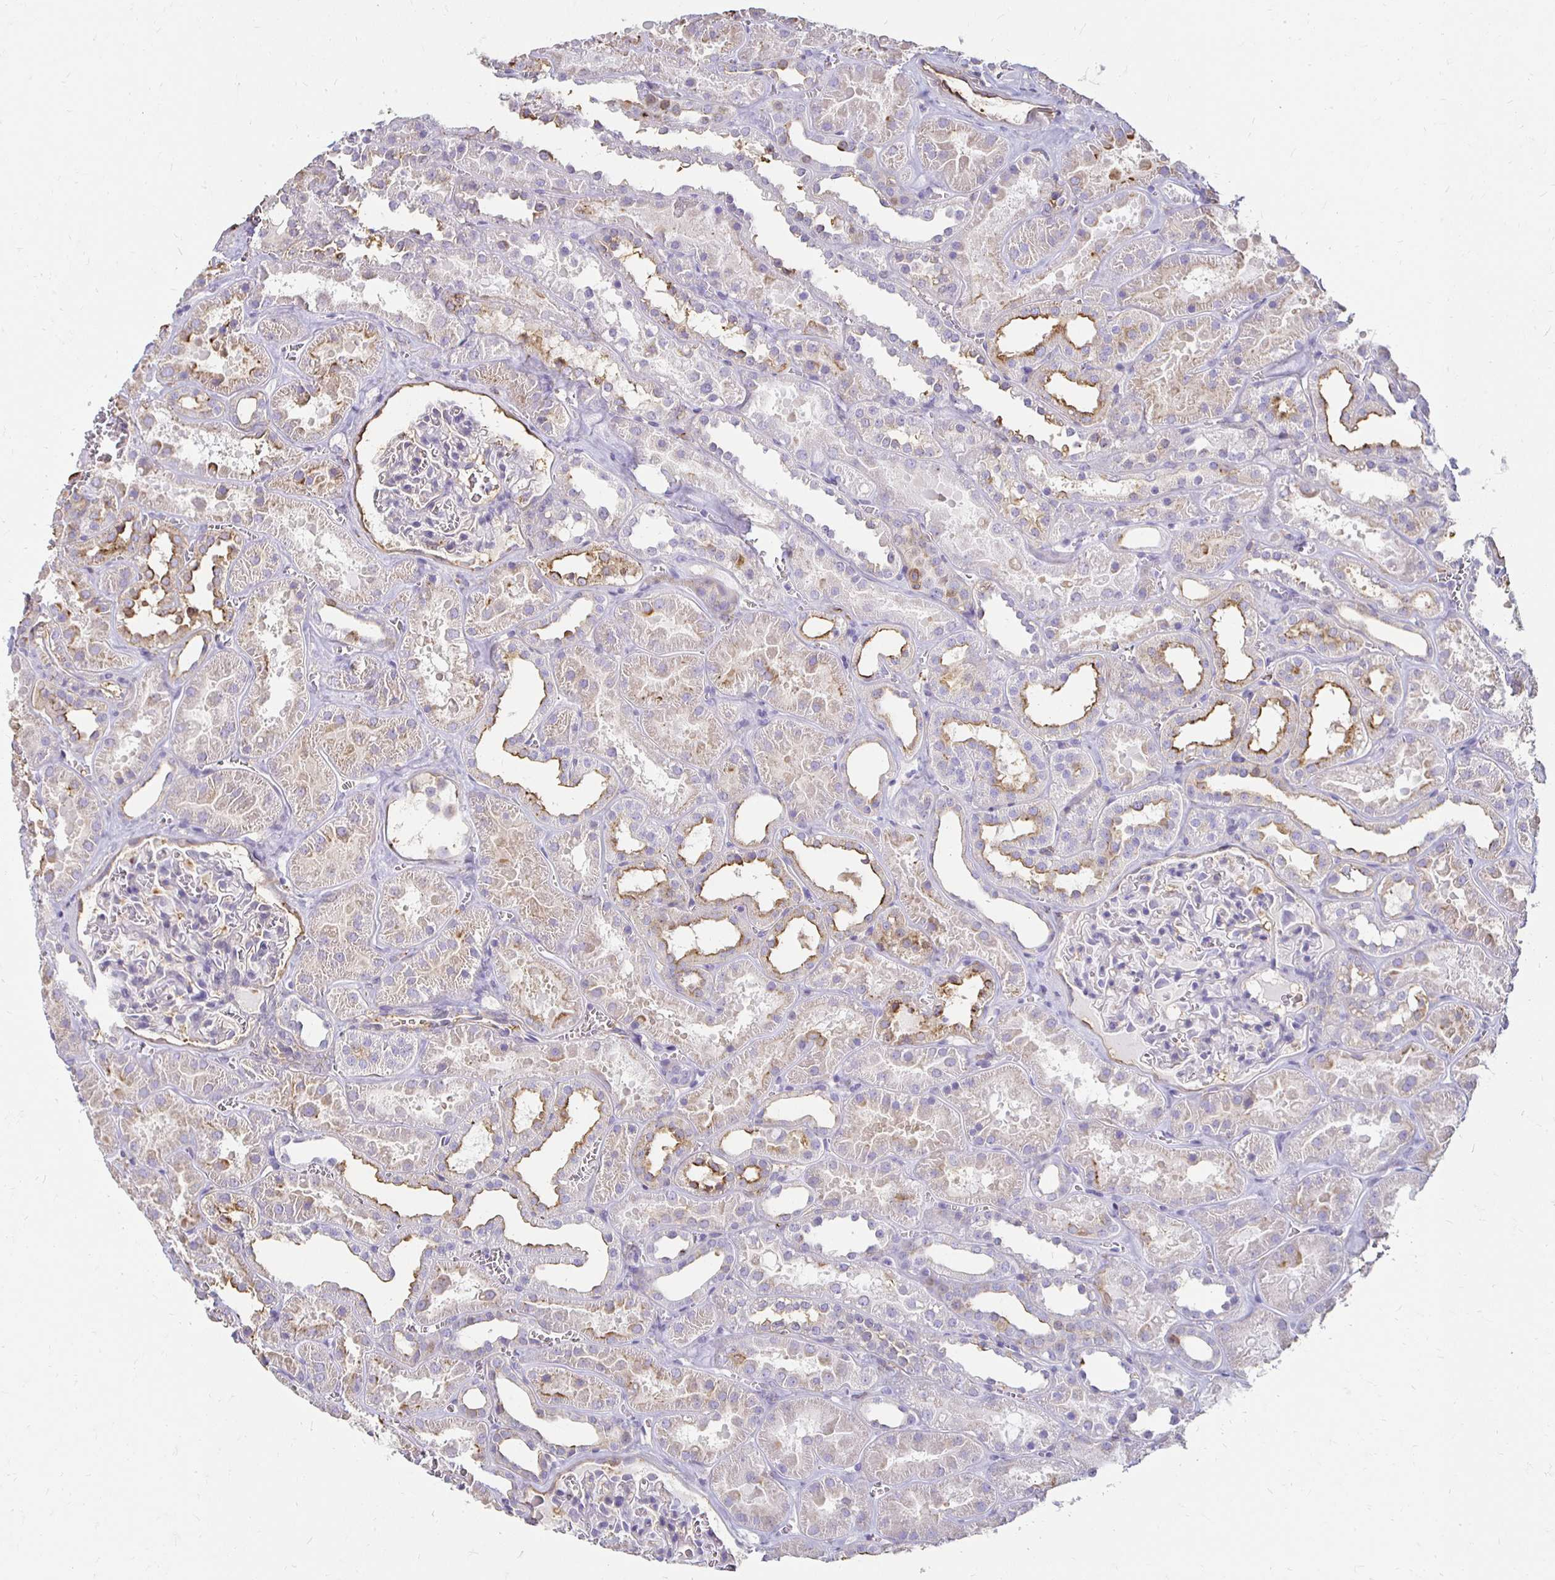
{"staining": {"intensity": "weak", "quantity": "<25%", "location": "cytoplasmic/membranous"}, "tissue": "kidney", "cell_type": "Cells in glomeruli", "image_type": "normal", "snomed": [{"axis": "morphology", "description": "Normal tissue, NOS"}, {"axis": "topography", "description": "Kidney"}], "caption": "A high-resolution photomicrograph shows immunohistochemistry (IHC) staining of unremarkable kidney, which displays no significant positivity in cells in glomeruli.", "gene": "TAS1R3", "patient": {"sex": "female", "age": 41}}